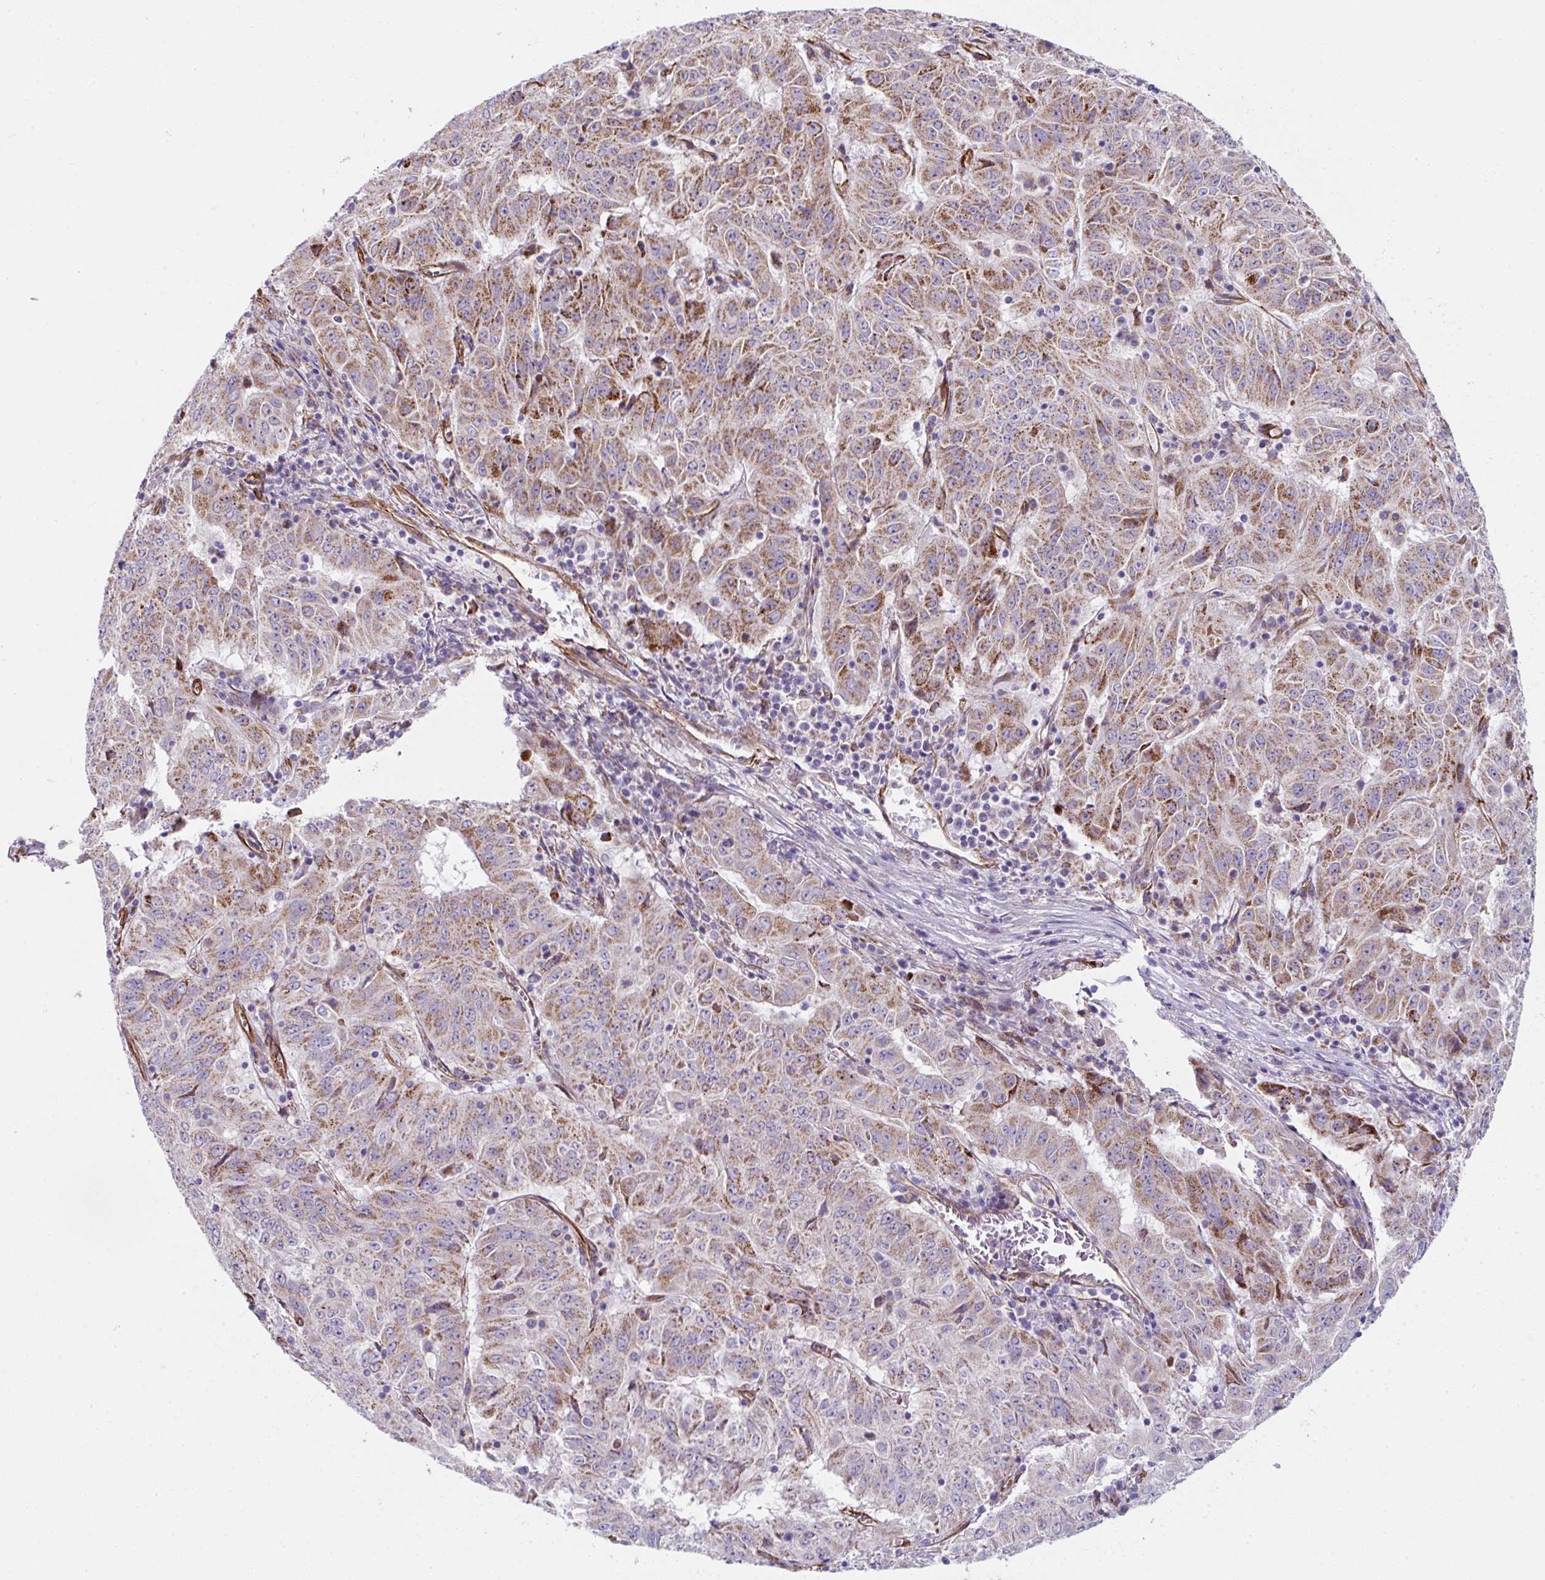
{"staining": {"intensity": "moderate", "quantity": ">75%", "location": "cytoplasmic/membranous"}, "tissue": "pancreatic cancer", "cell_type": "Tumor cells", "image_type": "cancer", "snomed": [{"axis": "morphology", "description": "Adenocarcinoma, NOS"}, {"axis": "topography", "description": "Pancreas"}], "caption": "Pancreatic cancer (adenocarcinoma) stained with DAB (3,3'-diaminobenzidine) immunohistochemistry (IHC) demonstrates medium levels of moderate cytoplasmic/membranous staining in approximately >75% of tumor cells.", "gene": "ANKUB1", "patient": {"sex": "male", "age": 63}}